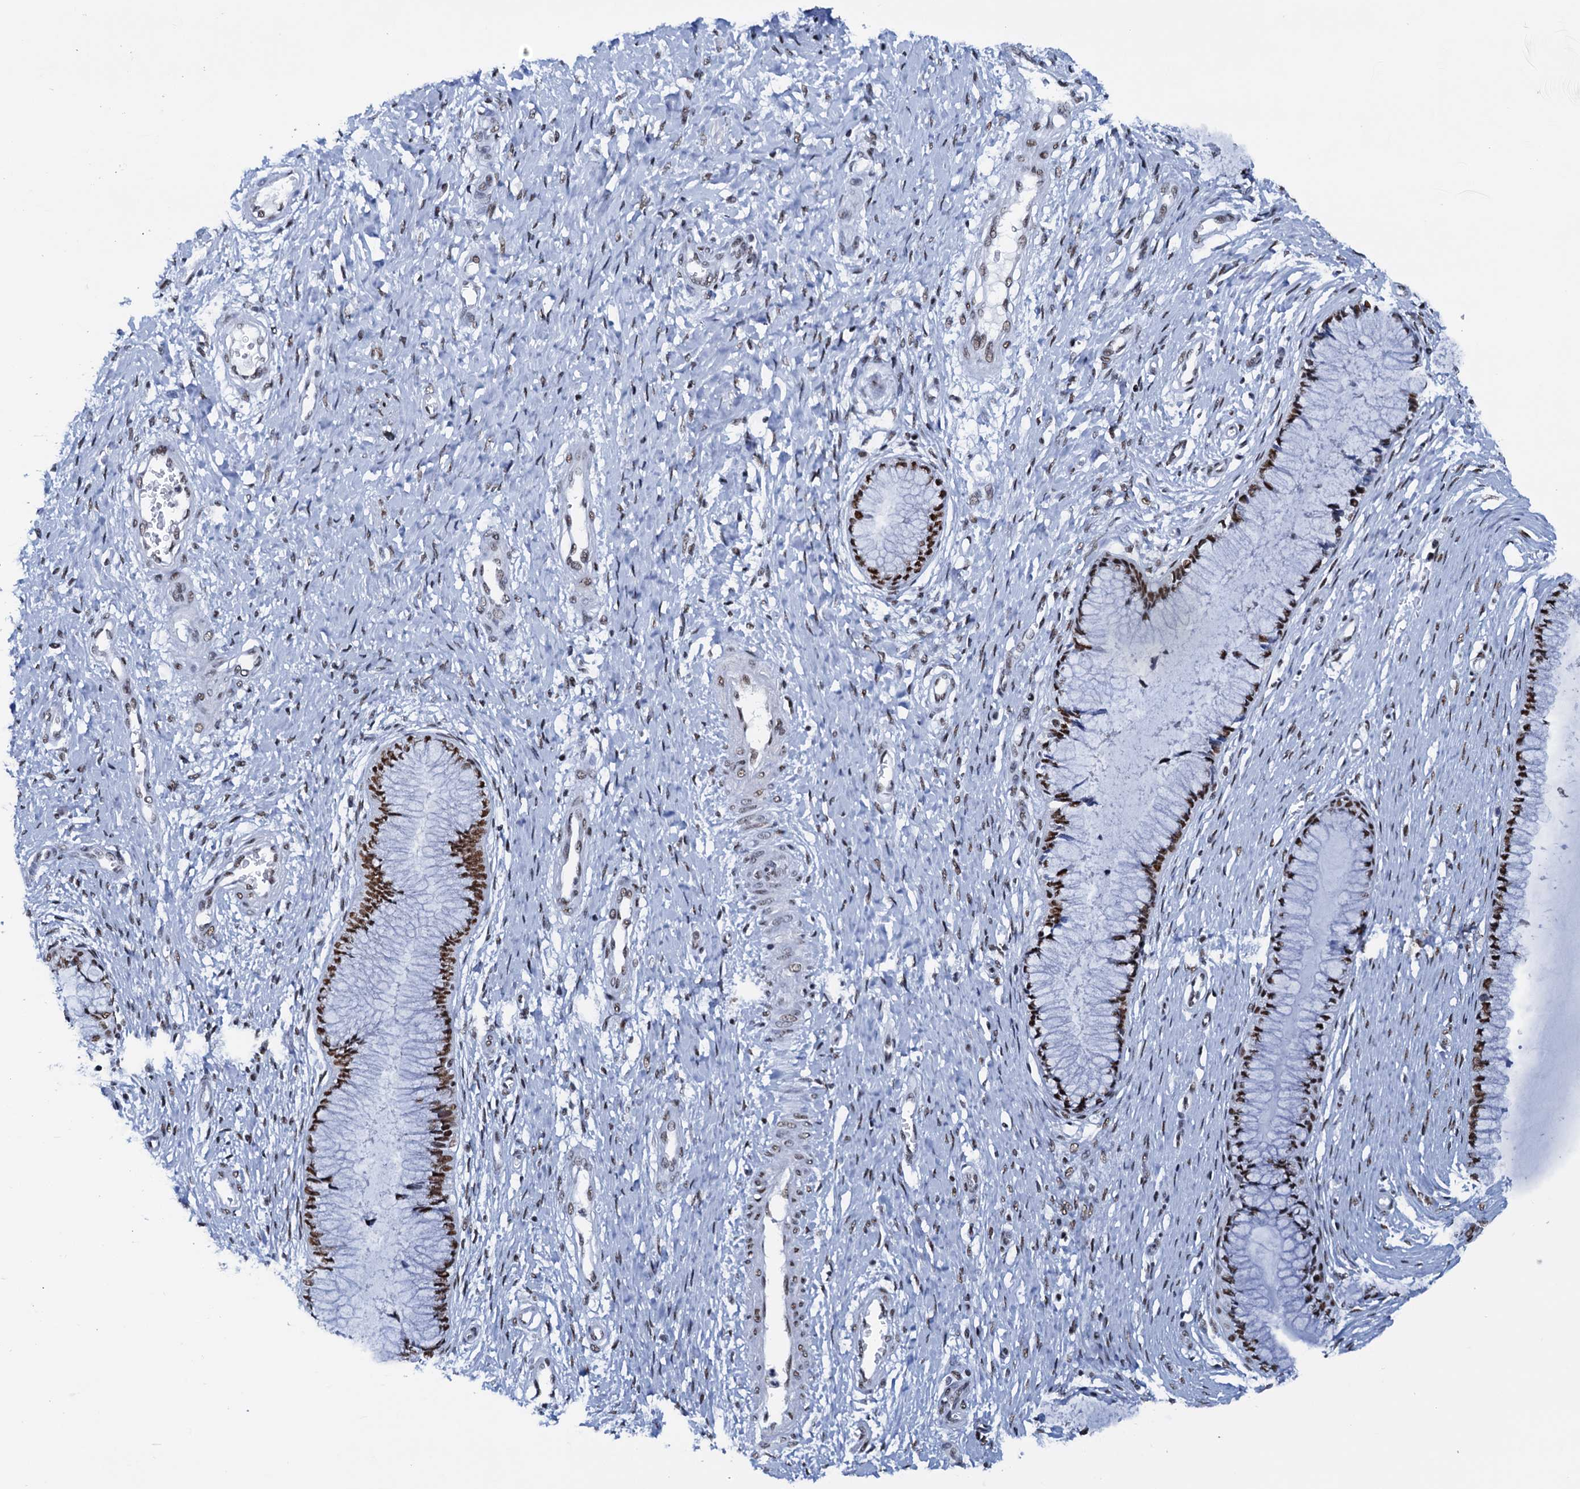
{"staining": {"intensity": "strong", "quantity": ">75%", "location": "nuclear"}, "tissue": "cervix", "cell_type": "Glandular cells", "image_type": "normal", "snomed": [{"axis": "morphology", "description": "Normal tissue, NOS"}, {"axis": "topography", "description": "Cervix"}], "caption": "Immunohistochemical staining of benign cervix demonstrates high levels of strong nuclear expression in about >75% of glandular cells.", "gene": "SLTM", "patient": {"sex": "female", "age": 55}}